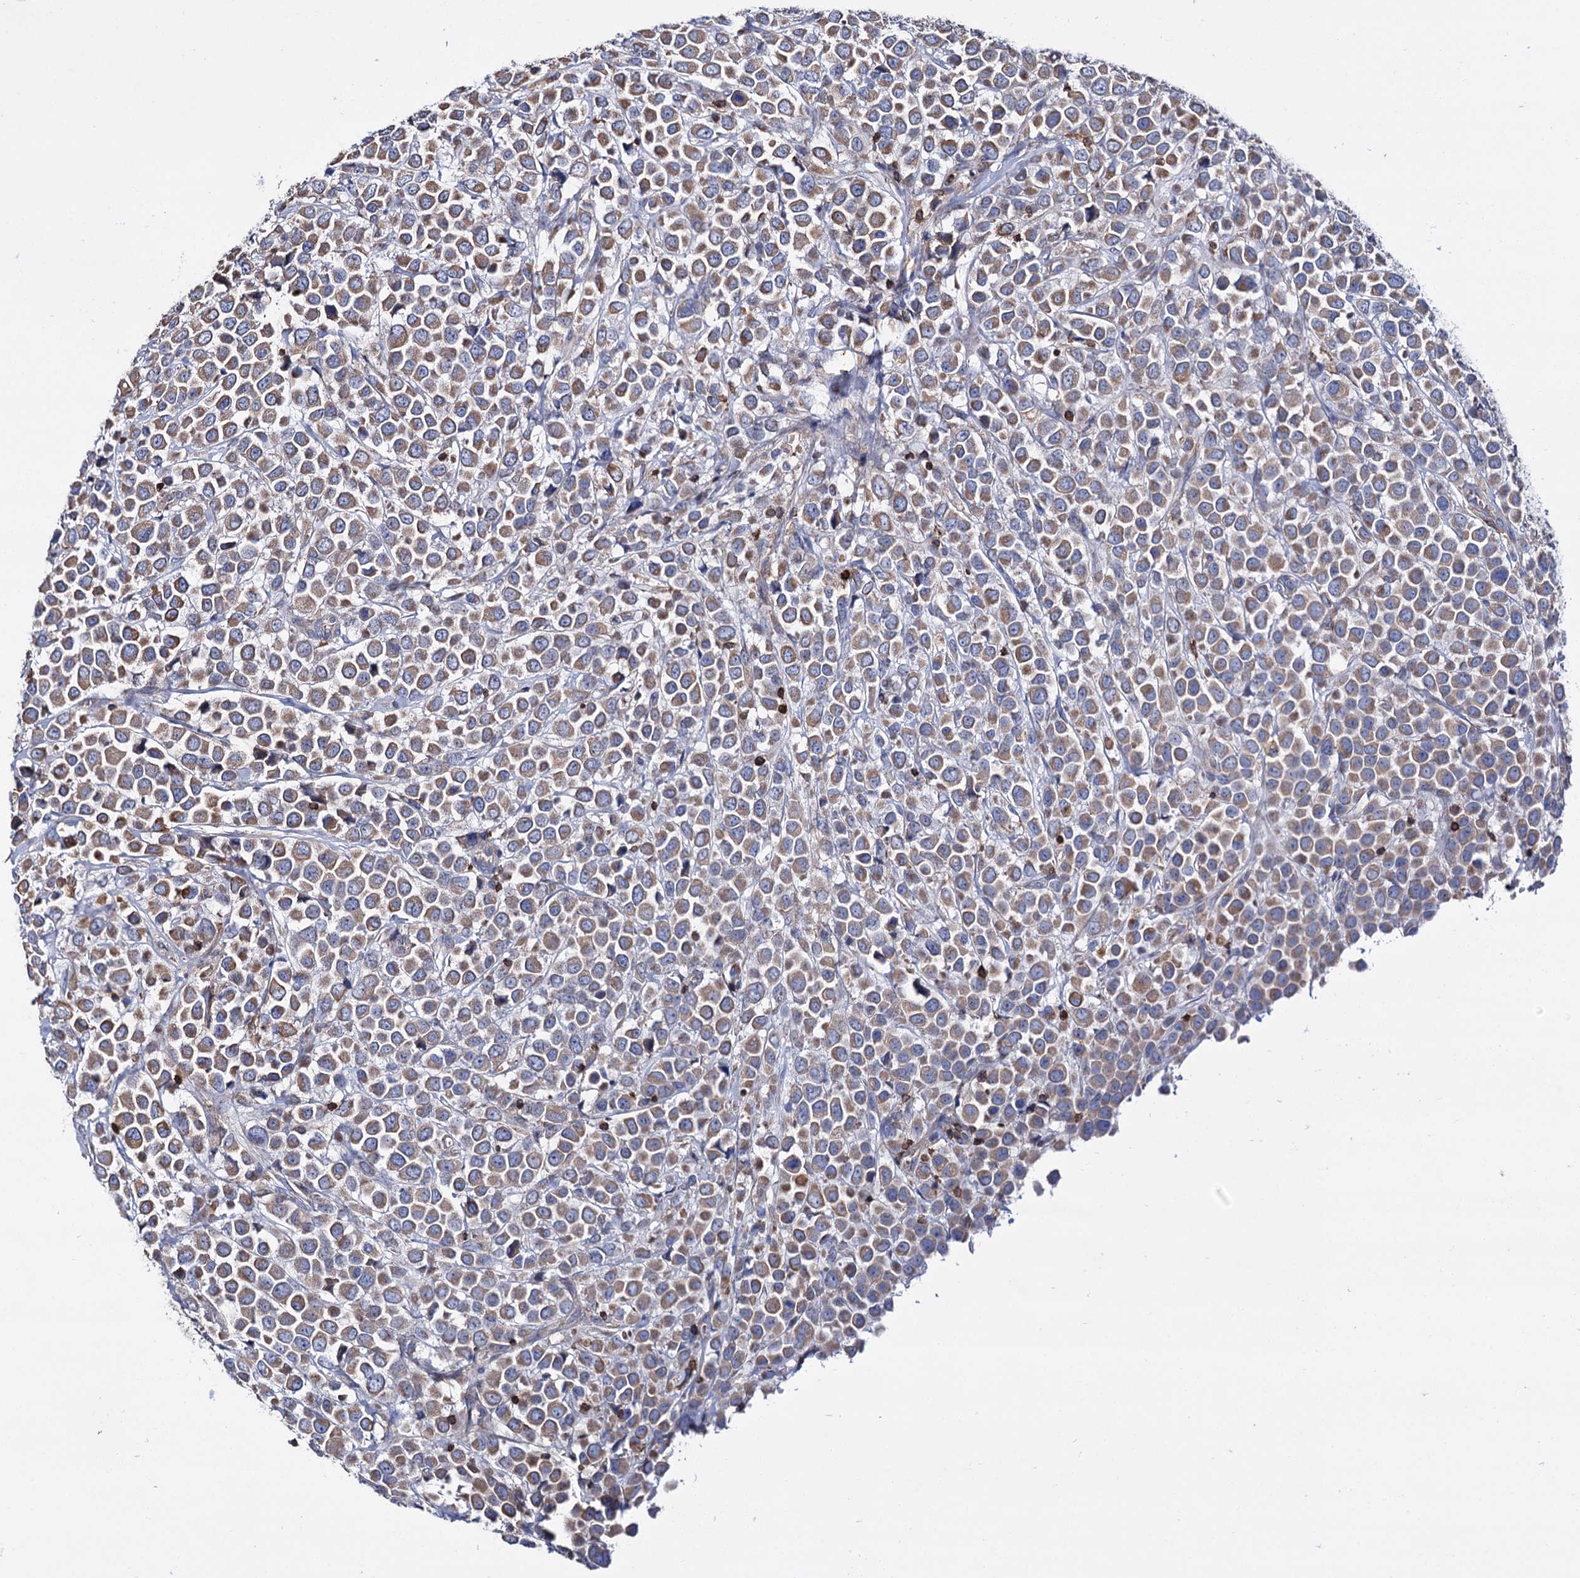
{"staining": {"intensity": "moderate", "quantity": ">75%", "location": "cytoplasmic/membranous"}, "tissue": "breast cancer", "cell_type": "Tumor cells", "image_type": "cancer", "snomed": [{"axis": "morphology", "description": "Duct carcinoma"}, {"axis": "topography", "description": "Breast"}], "caption": "DAB immunohistochemical staining of human breast cancer (intraductal carcinoma) reveals moderate cytoplasmic/membranous protein staining in approximately >75% of tumor cells.", "gene": "UBASH3B", "patient": {"sex": "female", "age": 61}}